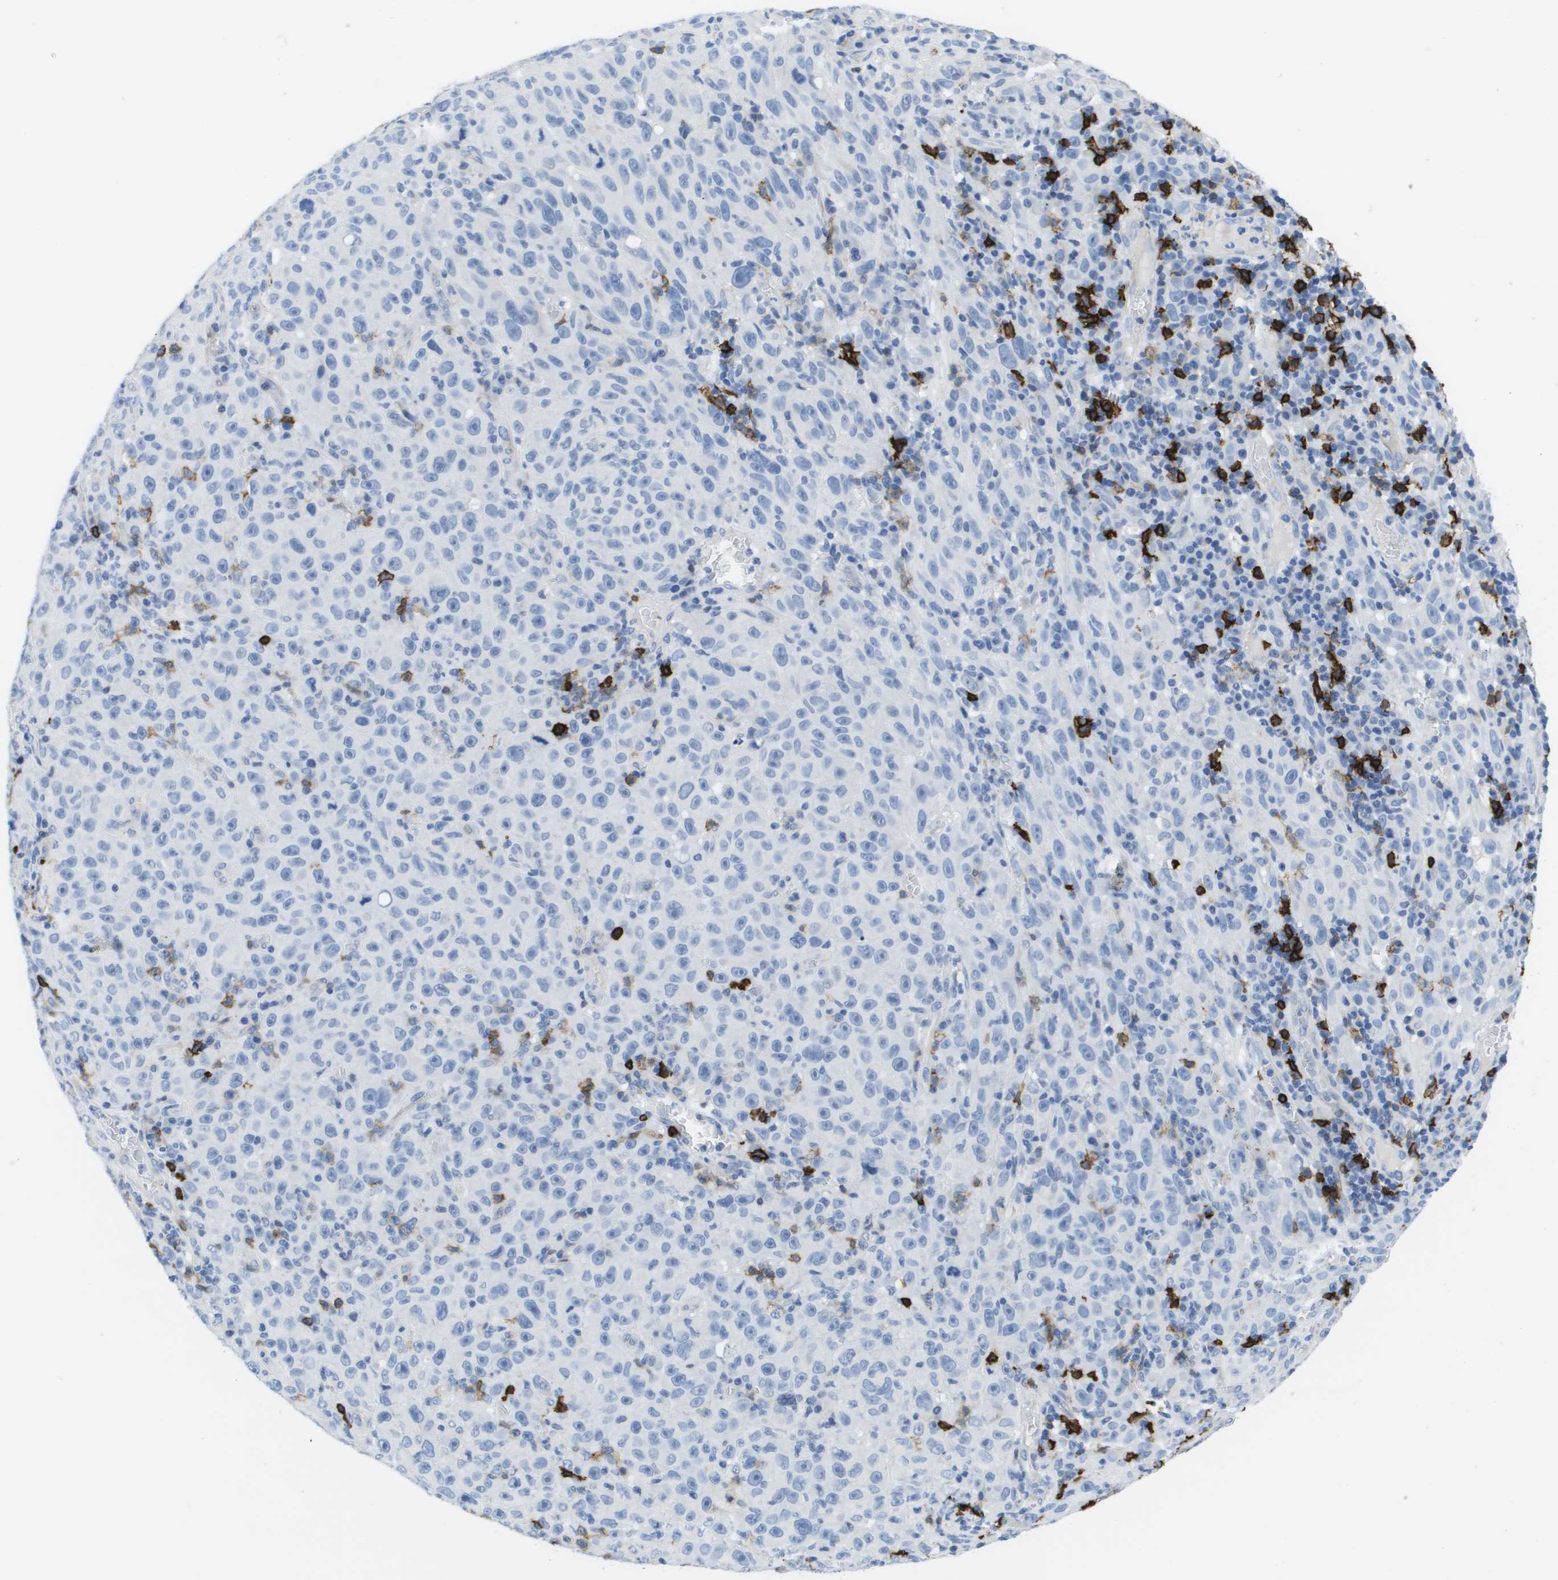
{"staining": {"intensity": "negative", "quantity": "none", "location": "none"}, "tissue": "melanoma", "cell_type": "Tumor cells", "image_type": "cancer", "snomed": [{"axis": "morphology", "description": "Malignant melanoma, NOS"}, {"axis": "topography", "description": "Skin"}], "caption": "There is no significant staining in tumor cells of melanoma. (DAB (3,3'-diaminobenzidine) IHC with hematoxylin counter stain).", "gene": "MS4A1", "patient": {"sex": "female", "age": 82}}